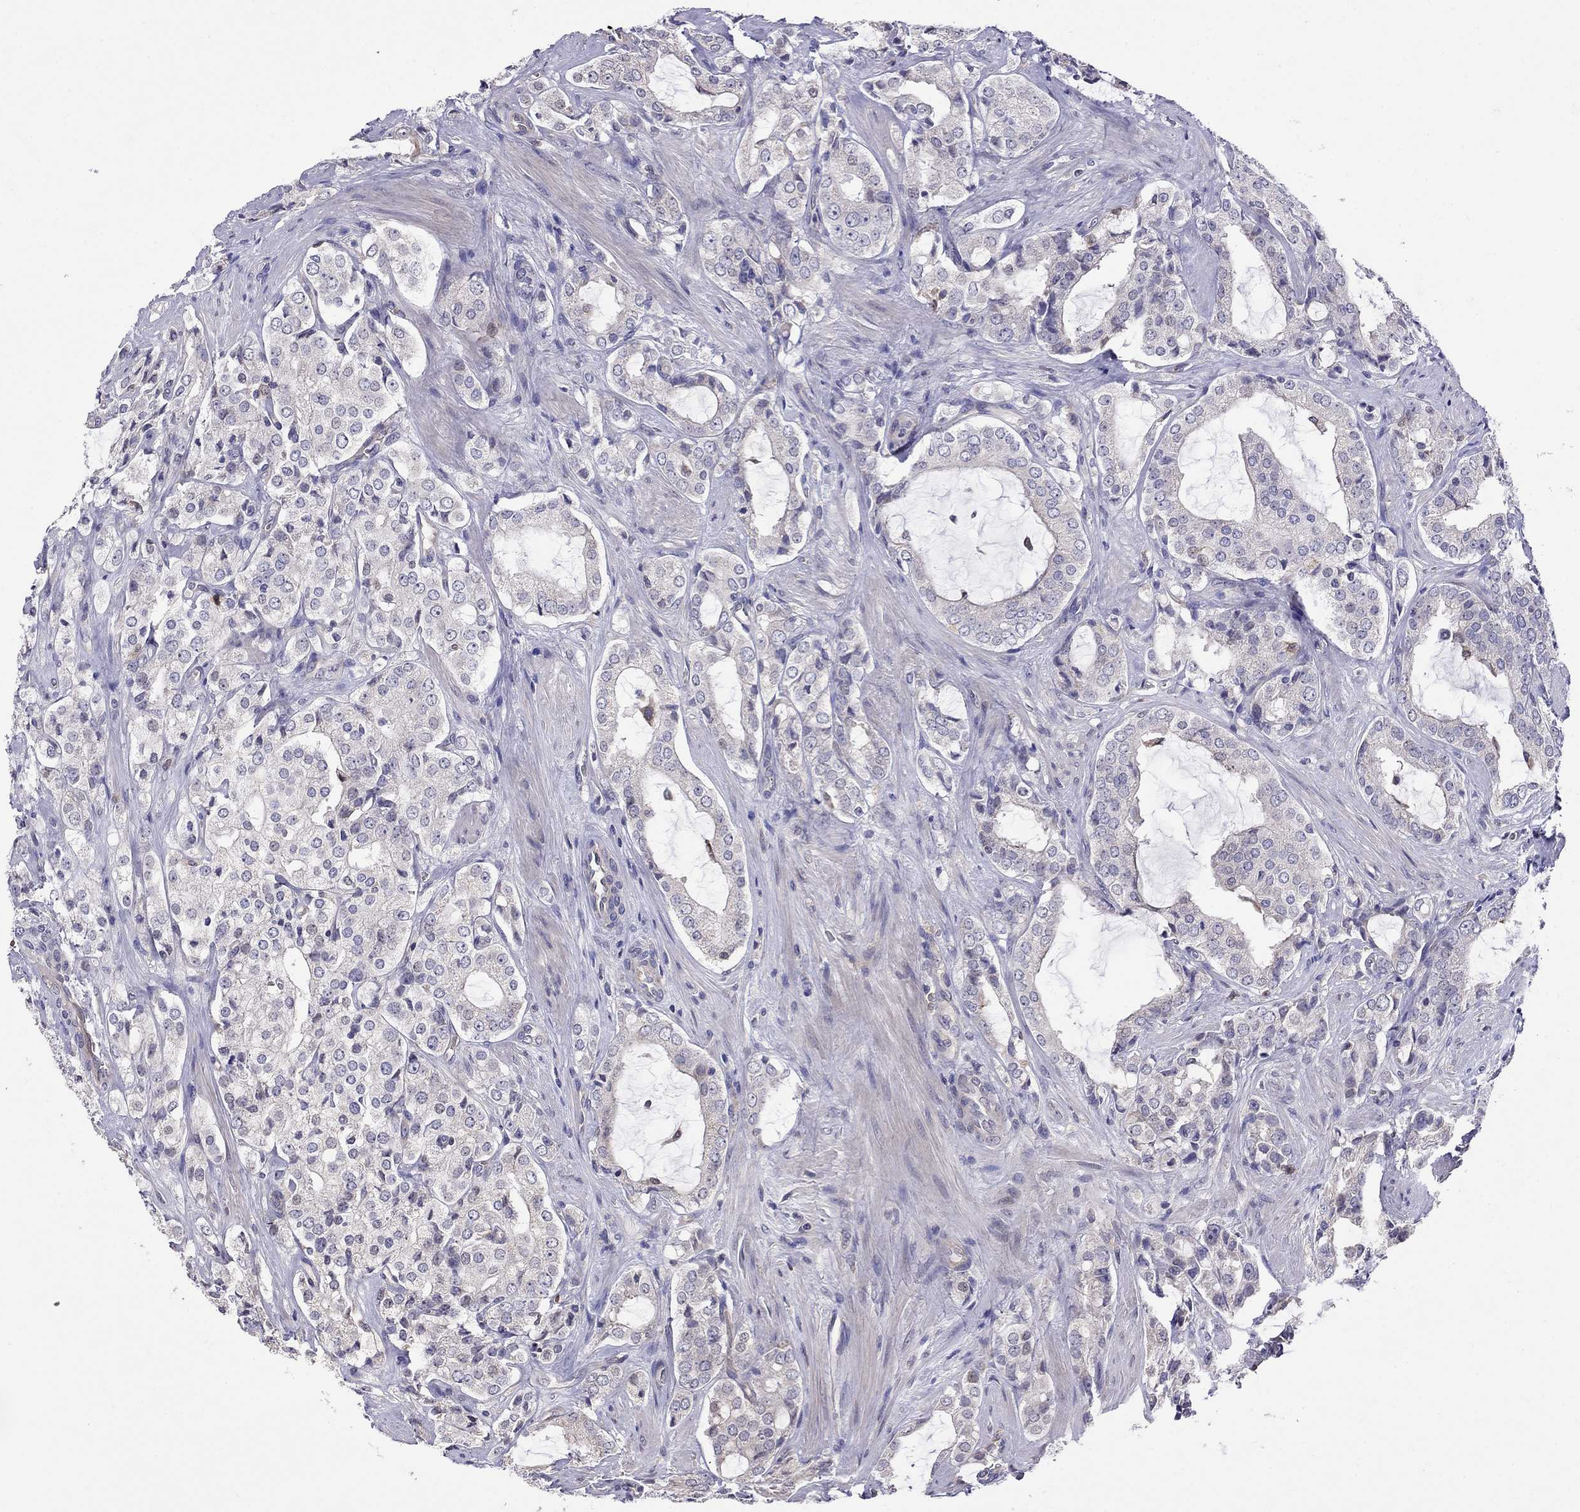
{"staining": {"intensity": "negative", "quantity": "none", "location": "none"}, "tissue": "prostate cancer", "cell_type": "Tumor cells", "image_type": "cancer", "snomed": [{"axis": "morphology", "description": "Adenocarcinoma, NOS"}, {"axis": "topography", "description": "Prostate"}], "caption": "Protein analysis of prostate cancer reveals no significant staining in tumor cells.", "gene": "ADAM28", "patient": {"sex": "male", "age": 66}}